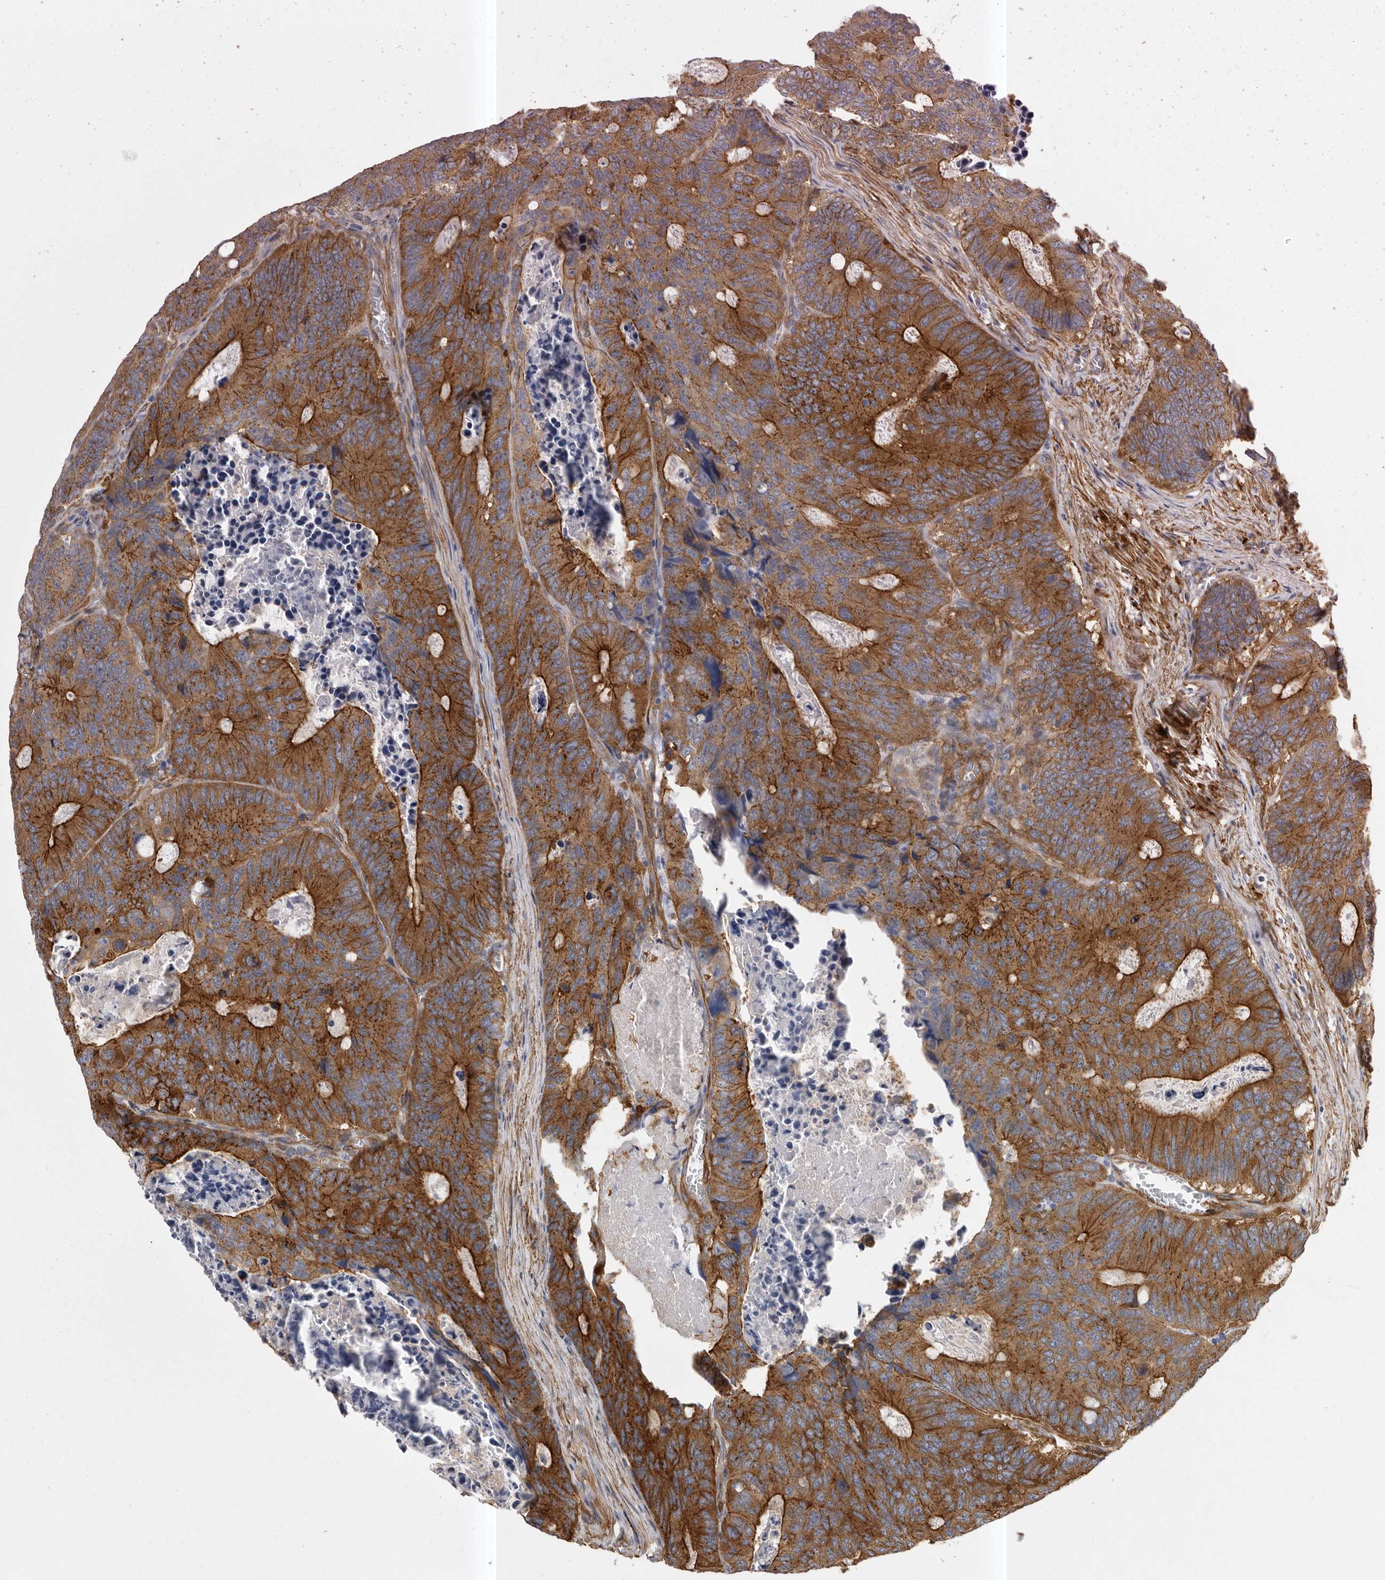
{"staining": {"intensity": "strong", "quantity": ">75%", "location": "cytoplasmic/membranous"}, "tissue": "colorectal cancer", "cell_type": "Tumor cells", "image_type": "cancer", "snomed": [{"axis": "morphology", "description": "Adenocarcinoma, NOS"}, {"axis": "topography", "description": "Colon"}], "caption": "Immunohistochemistry photomicrograph of neoplastic tissue: colorectal cancer stained using IHC displays high levels of strong protein expression localized specifically in the cytoplasmic/membranous of tumor cells, appearing as a cytoplasmic/membranous brown color.", "gene": "ENAH", "patient": {"sex": "male", "age": 87}}